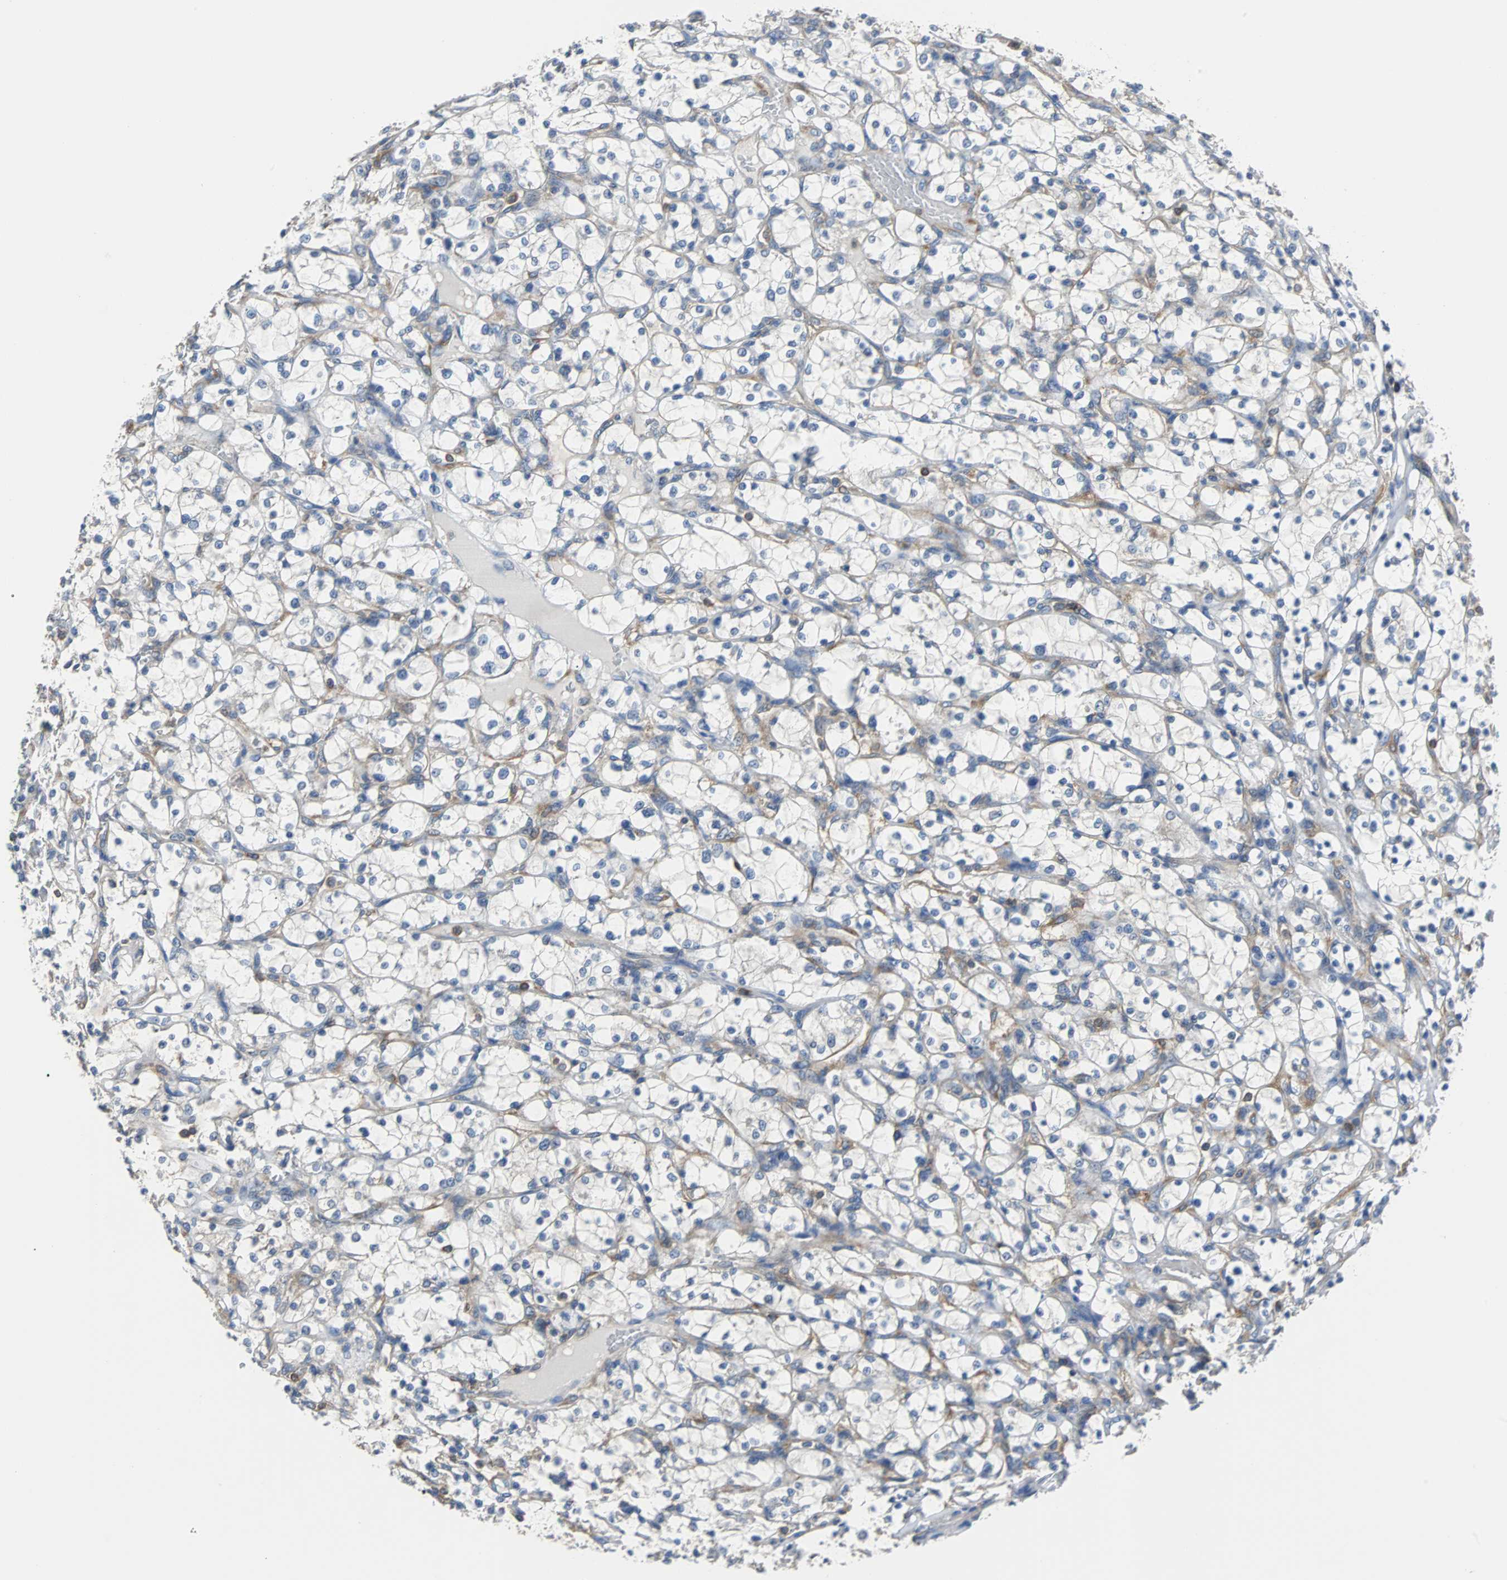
{"staining": {"intensity": "negative", "quantity": "none", "location": "none"}, "tissue": "renal cancer", "cell_type": "Tumor cells", "image_type": "cancer", "snomed": [{"axis": "morphology", "description": "Adenocarcinoma, NOS"}, {"axis": "topography", "description": "Kidney"}], "caption": "Immunohistochemistry (IHC) of renal cancer demonstrates no staining in tumor cells.", "gene": "TSC22D4", "patient": {"sex": "female", "age": 69}}